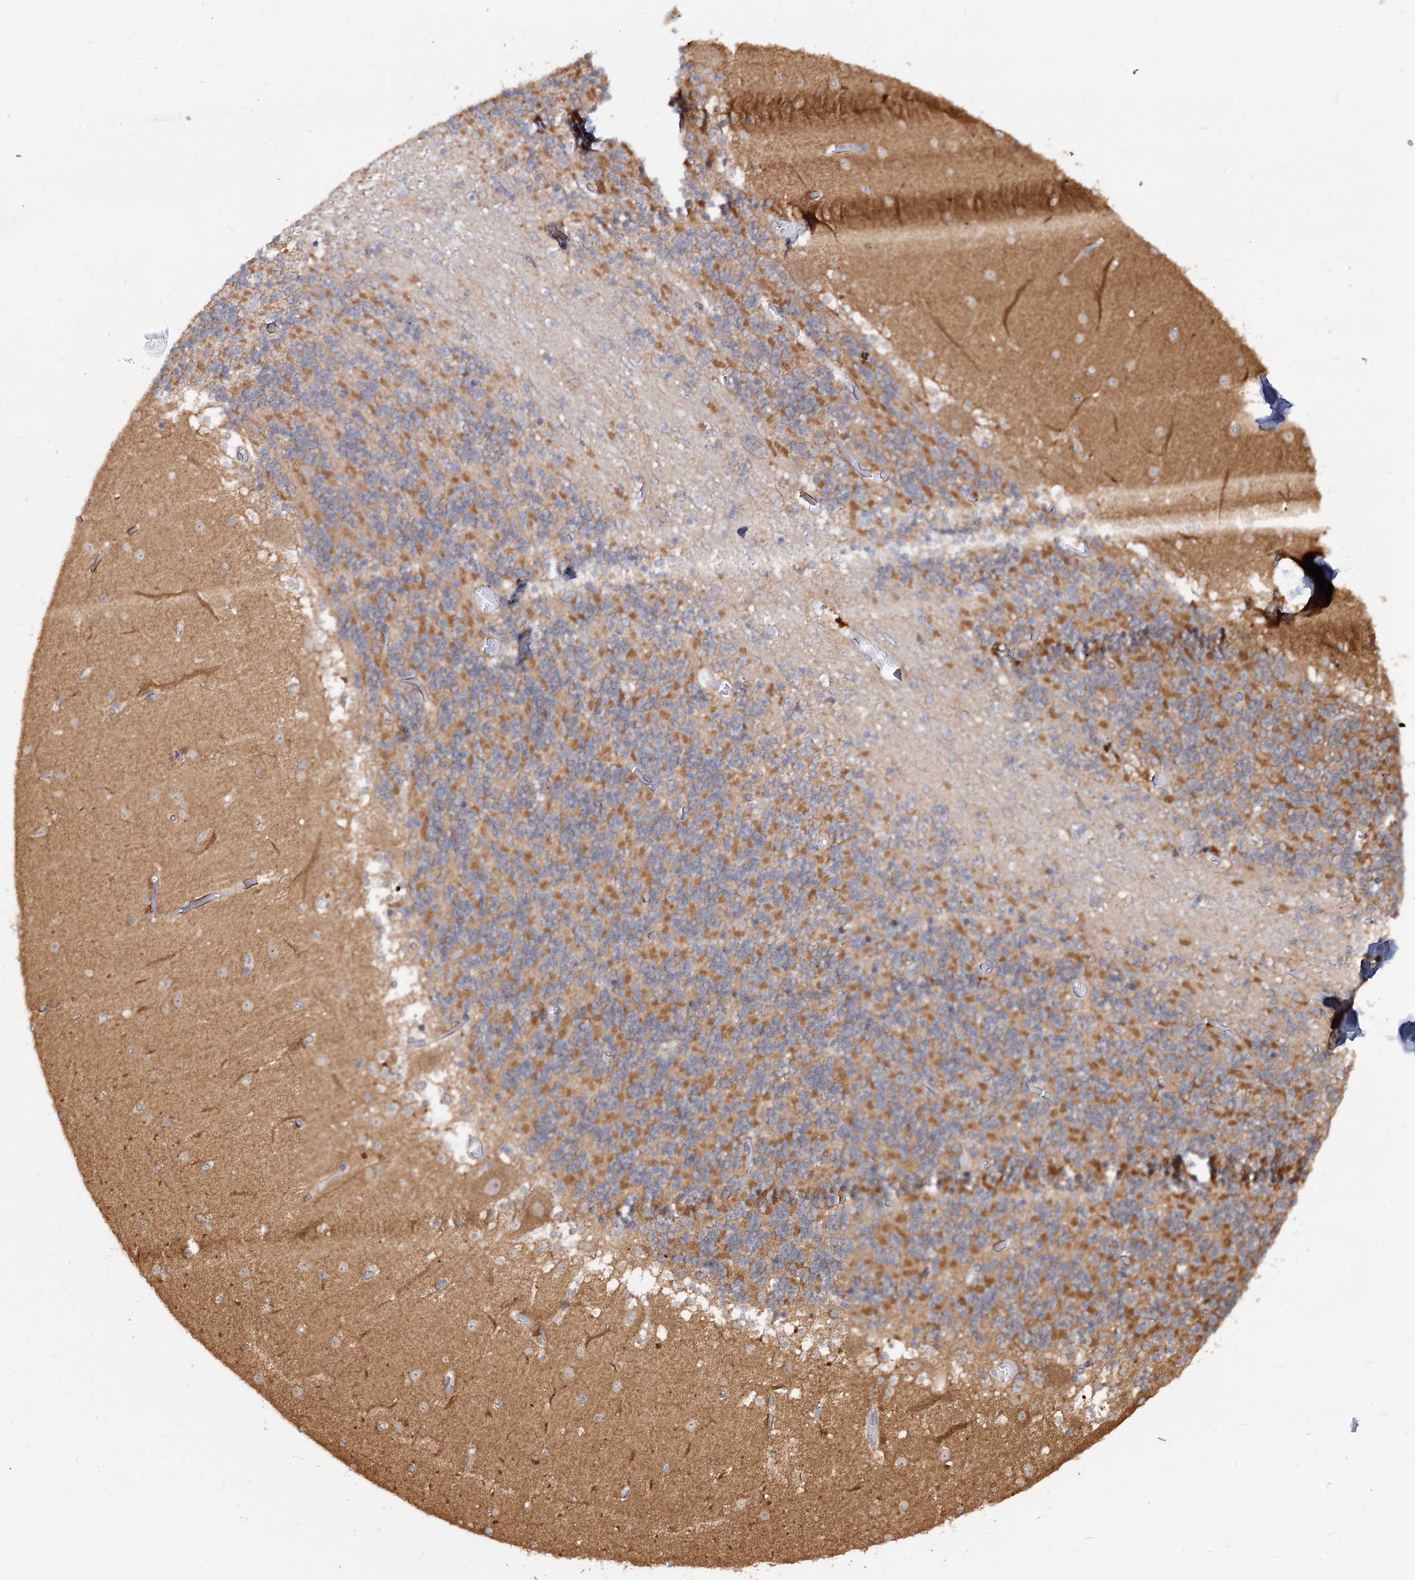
{"staining": {"intensity": "moderate", "quantity": ">75%", "location": "cytoplasmic/membranous"}, "tissue": "cerebellum", "cell_type": "Cells in granular layer", "image_type": "normal", "snomed": [{"axis": "morphology", "description": "Normal tissue, NOS"}, {"axis": "topography", "description": "Cerebellum"}], "caption": "Moderate cytoplasmic/membranous positivity is seen in about >75% of cells in granular layer in benign cerebellum.", "gene": "PATL1", "patient": {"sex": "female", "age": 28}}